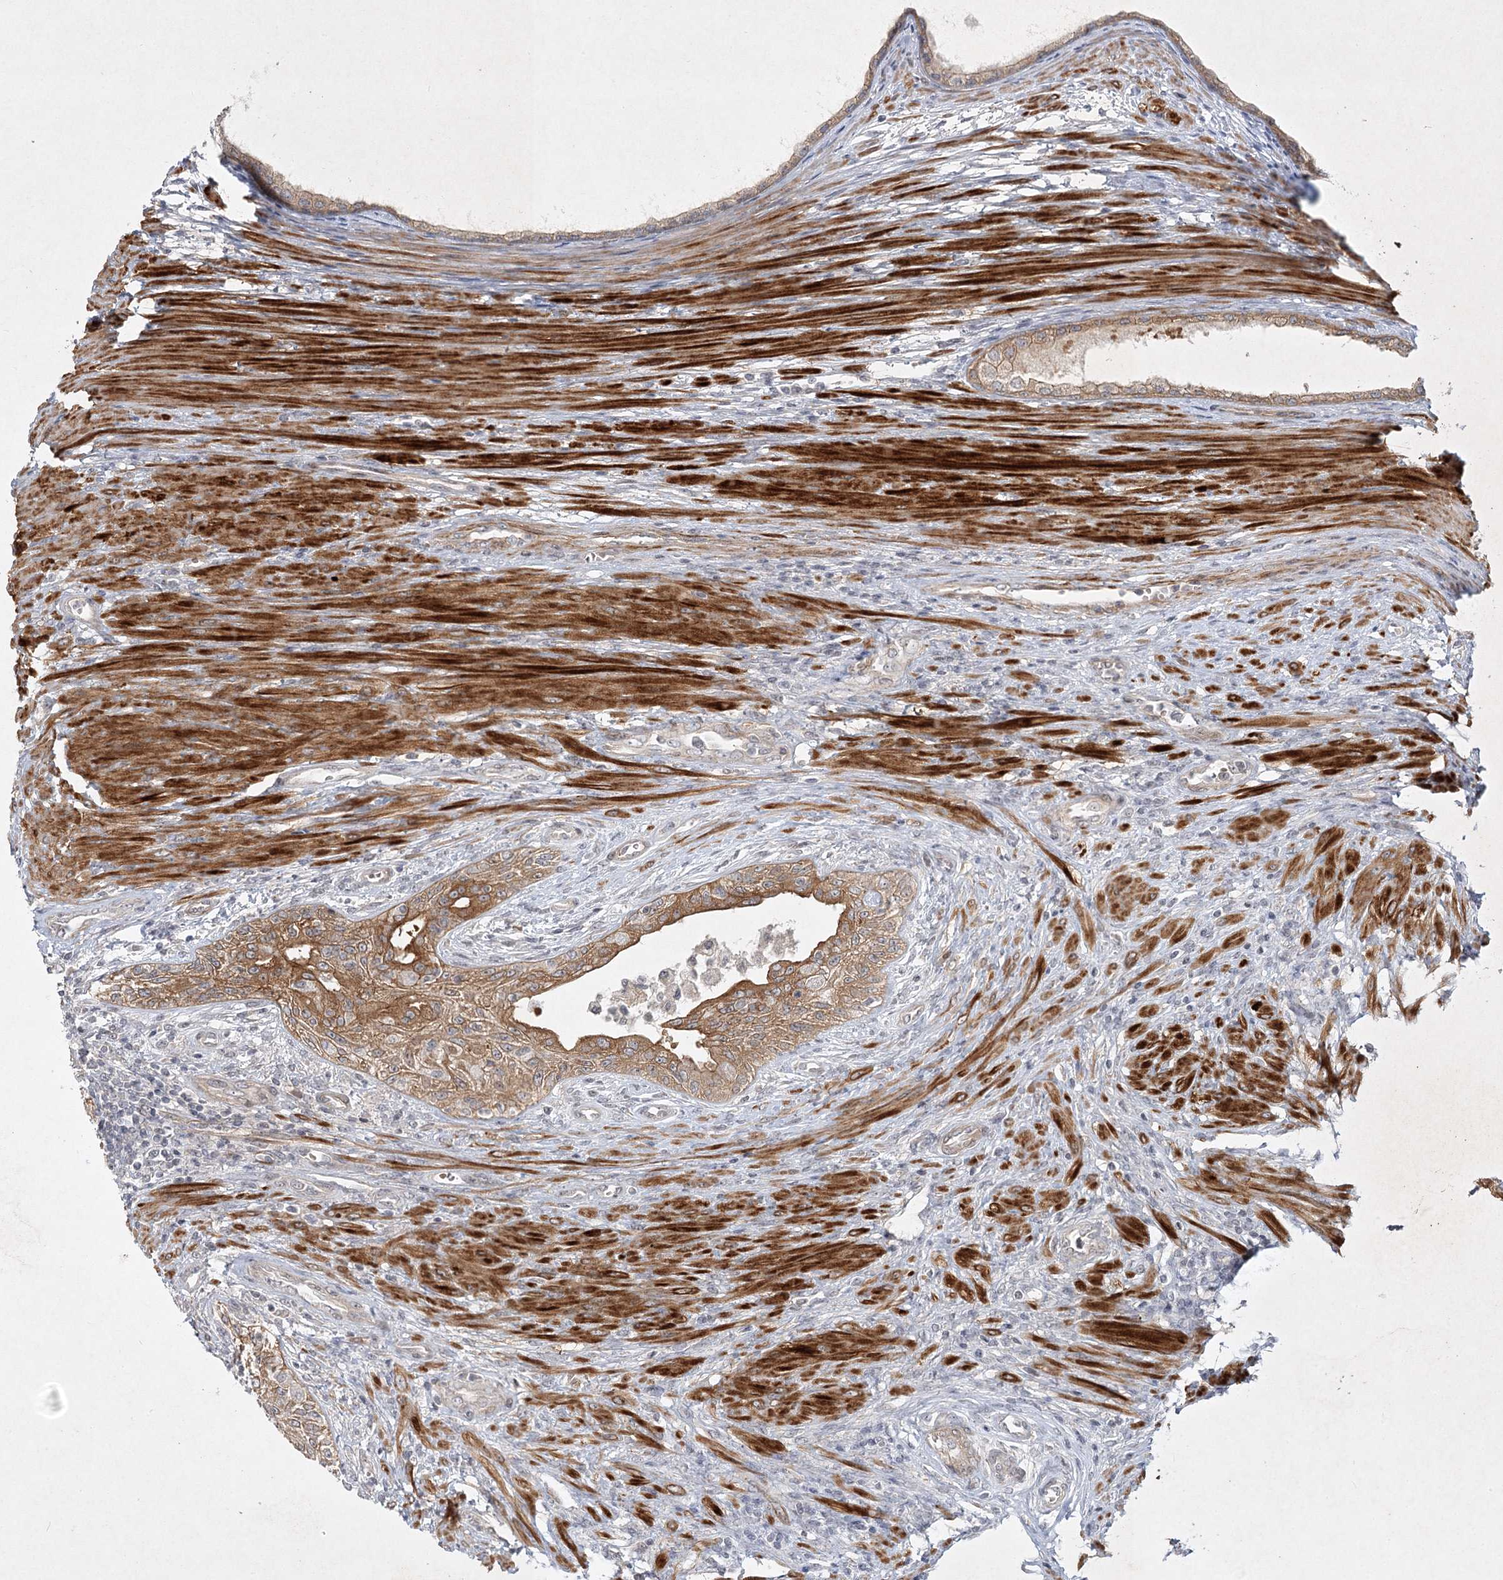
{"staining": {"intensity": "moderate", "quantity": ">75%", "location": "cytoplasmic/membranous"}, "tissue": "prostate cancer", "cell_type": "Tumor cells", "image_type": "cancer", "snomed": [{"axis": "morphology", "description": "Normal tissue, NOS"}, {"axis": "morphology", "description": "Adenocarcinoma, Low grade"}, {"axis": "topography", "description": "Prostate"}, {"axis": "topography", "description": "Peripheral nerve tissue"}], "caption": "Prostate adenocarcinoma (low-grade) stained for a protein demonstrates moderate cytoplasmic/membranous positivity in tumor cells. (Stains: DAB (3,3'-diaminobenzidine) in brown, nuclei in blue, Microscopy: brightfield microscopy at high magnification).", "gene": "SH2D3A", "patient": {"sex": "male", "age": 71}}